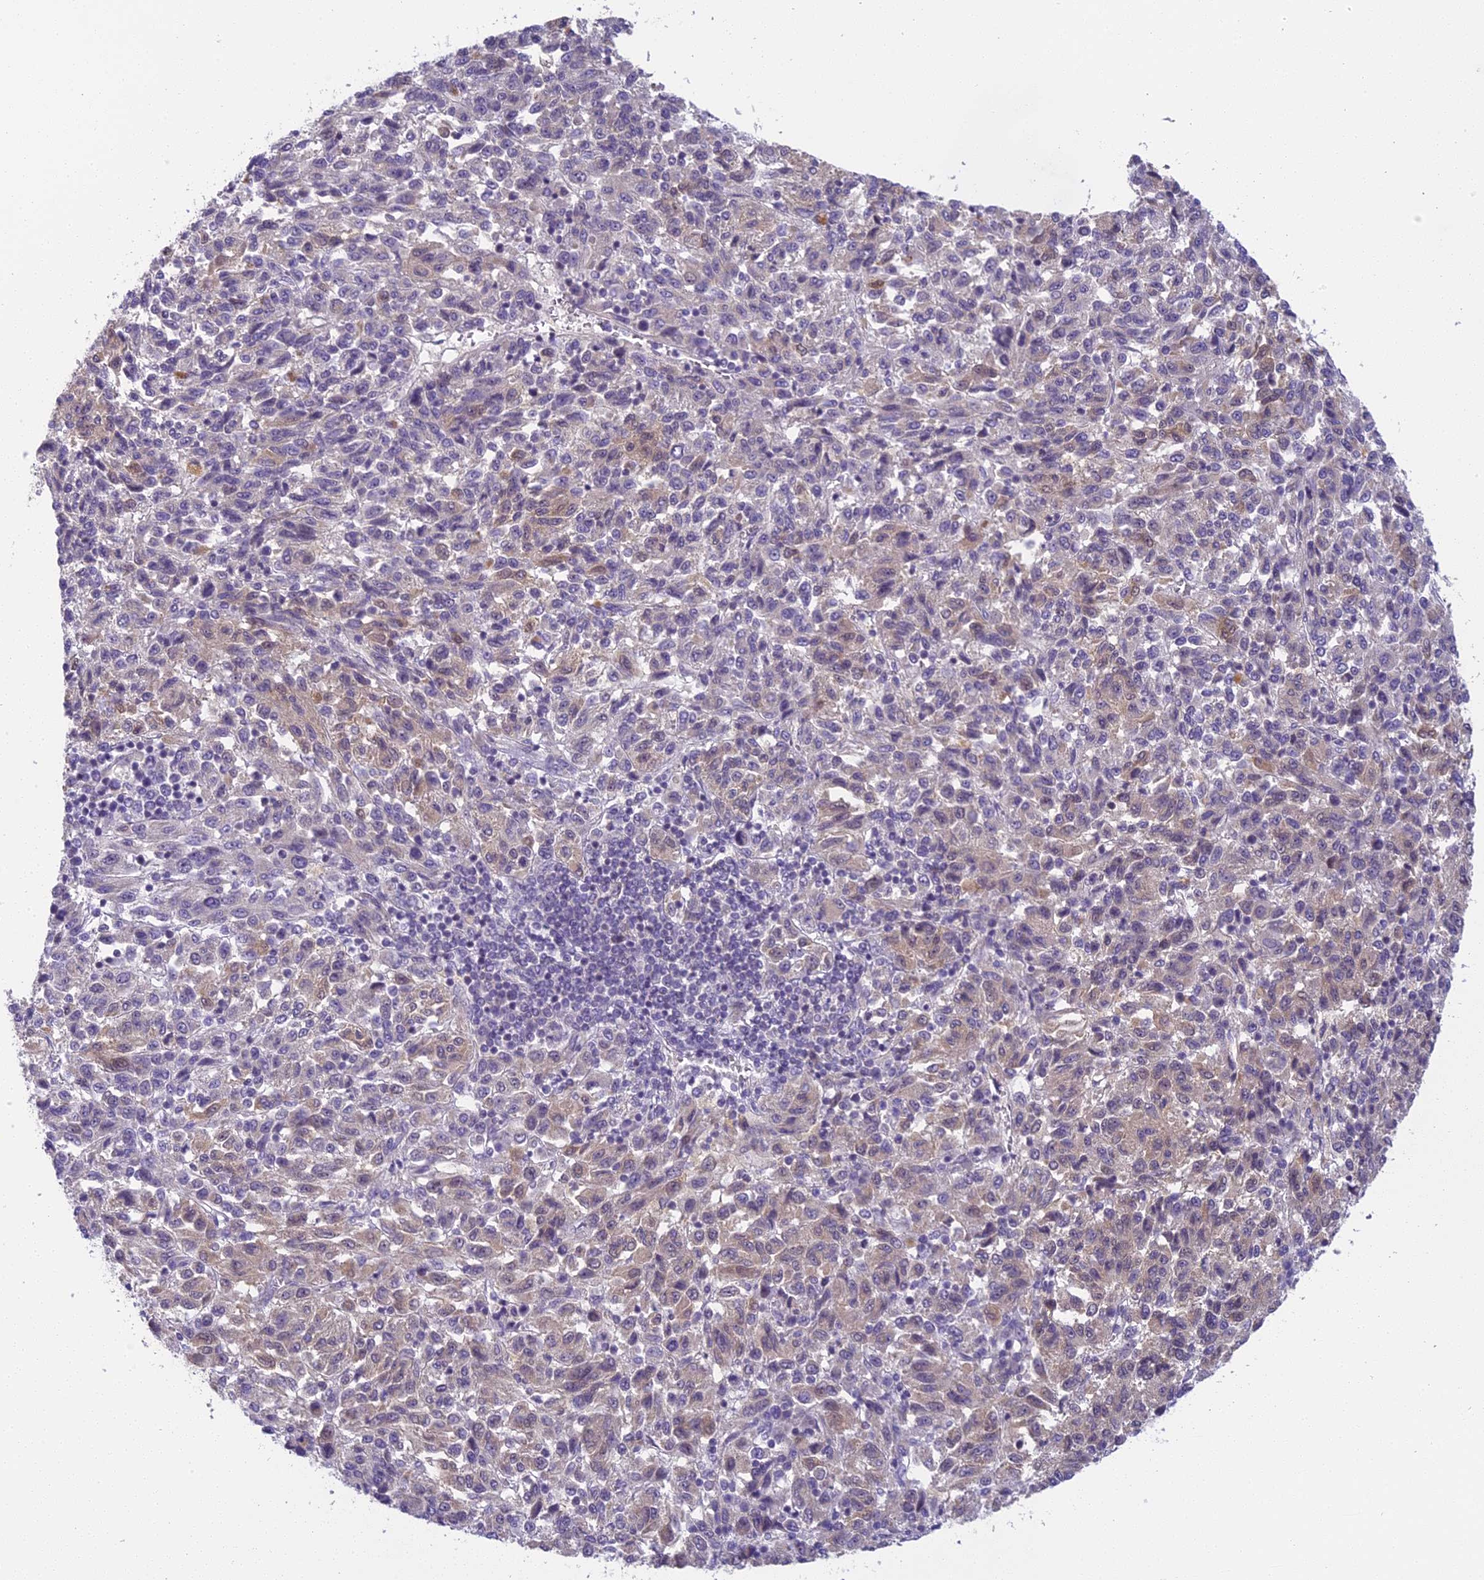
{"staining": {"intensity": "weak", "quantity": "<25%", "location": "cytoplasmic/membranous"}, "tissue": "melanoma", "cell_type": "Tumor cells", "image_type": "cancer", "snomed": [{"axis": "morphology", "description": "Malignant melanoma, Metastatic site"}, {"axis": "topography", "description": "Lung"}], "caption": "IHC of human melanoma shows no staining in tumor cells.", "gene": "ARHGEF37", "patient": {"sex": "male", "age": 64}}